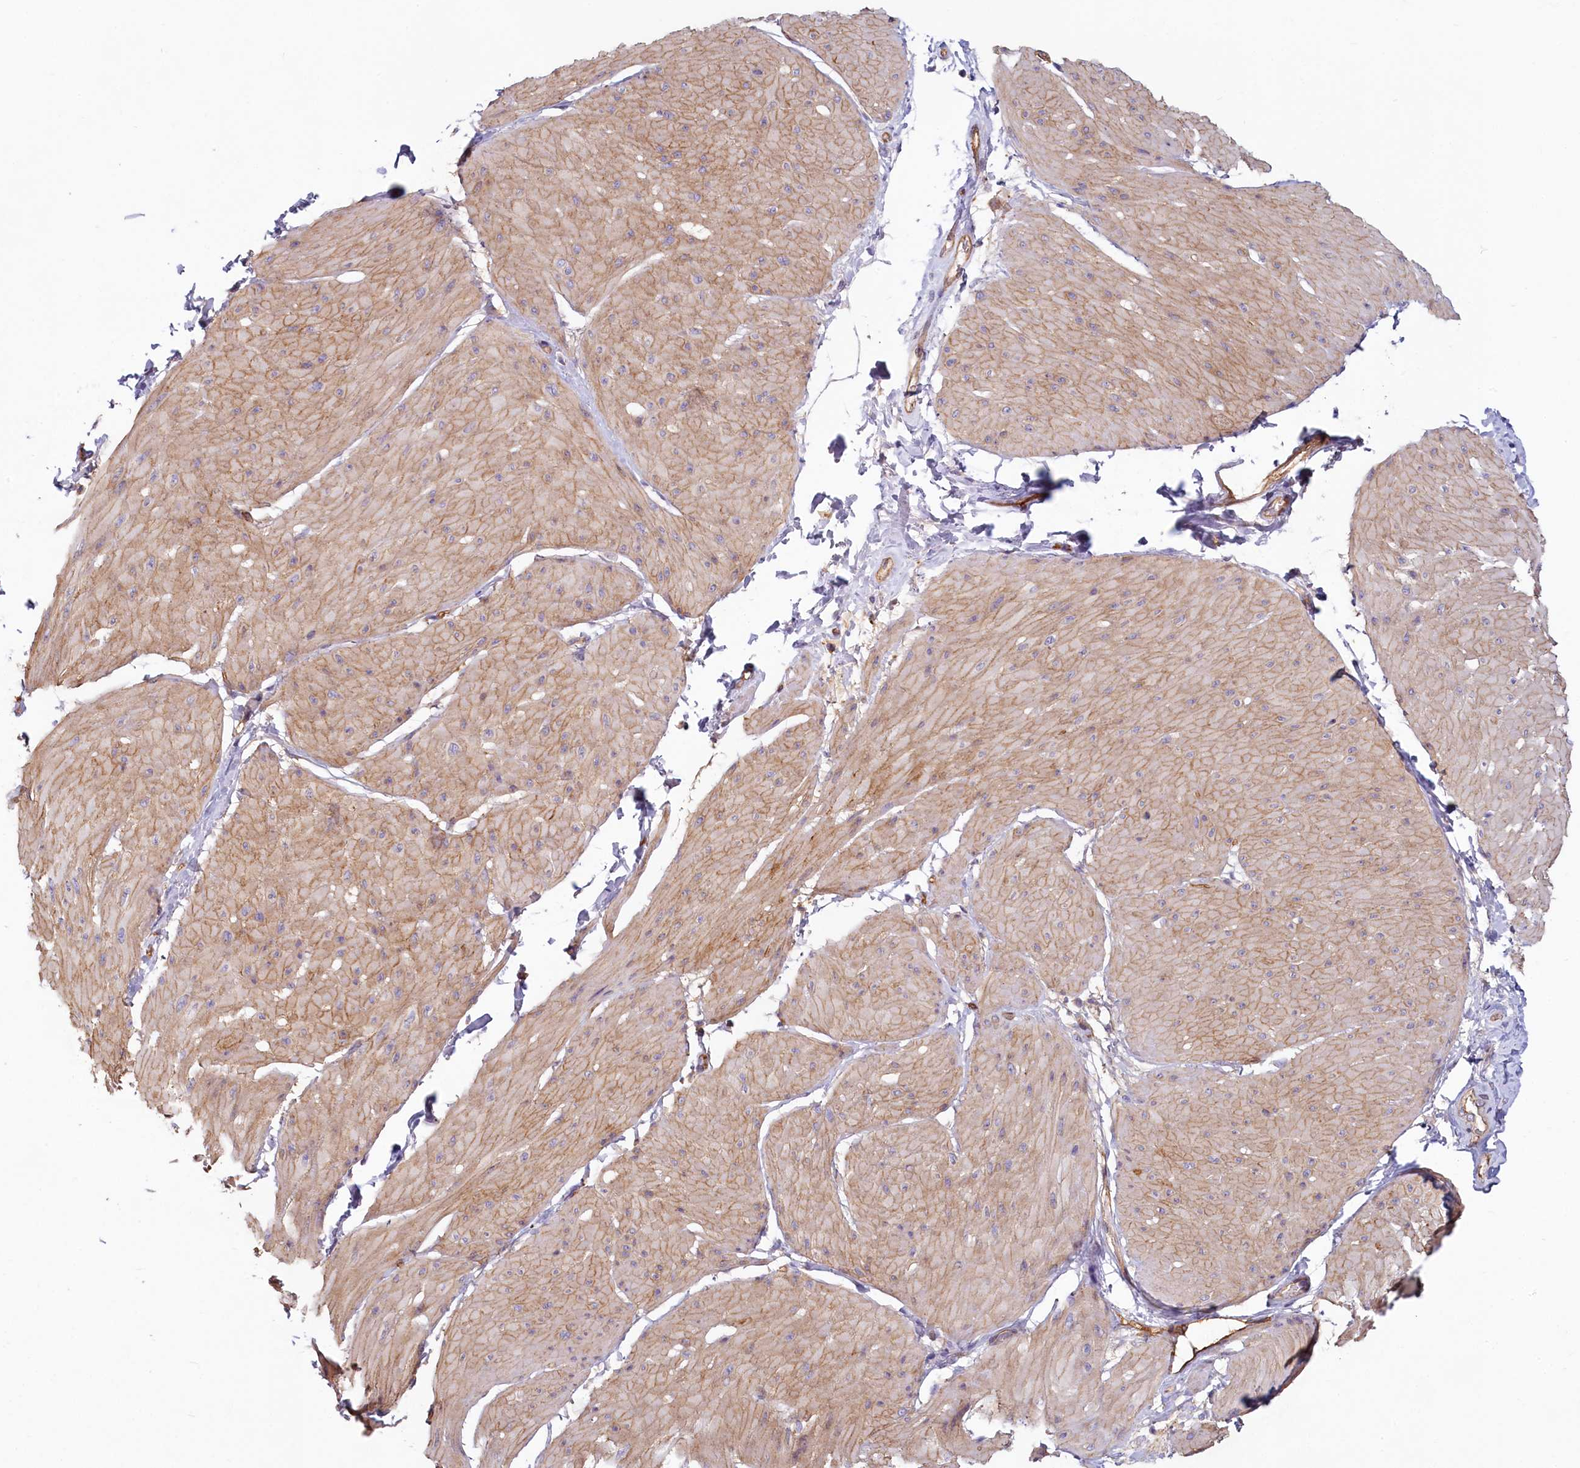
{"staining": {"intensity": "weak", "quantity": "25%-75%", "location": "cytoplasmic/membranous"}, "tissue": "smooth muscle", "cell_type": "Smooth muscle cells", "image_type": "normal", "snomed": [{"axis": "morphology", "description": "Urothelial carcinoma, High grade"}, {"axis": "topography", "description": "Urinary bladder"}], "caption": "The photomicrograph demonstrates a brown stain indicating the presence of a protein in the cytoplasmic/membranous of smooth muscle cells in smooth muscle.", "gene": "LMOD3", "patient": {"sex": "male", "age": 46}}